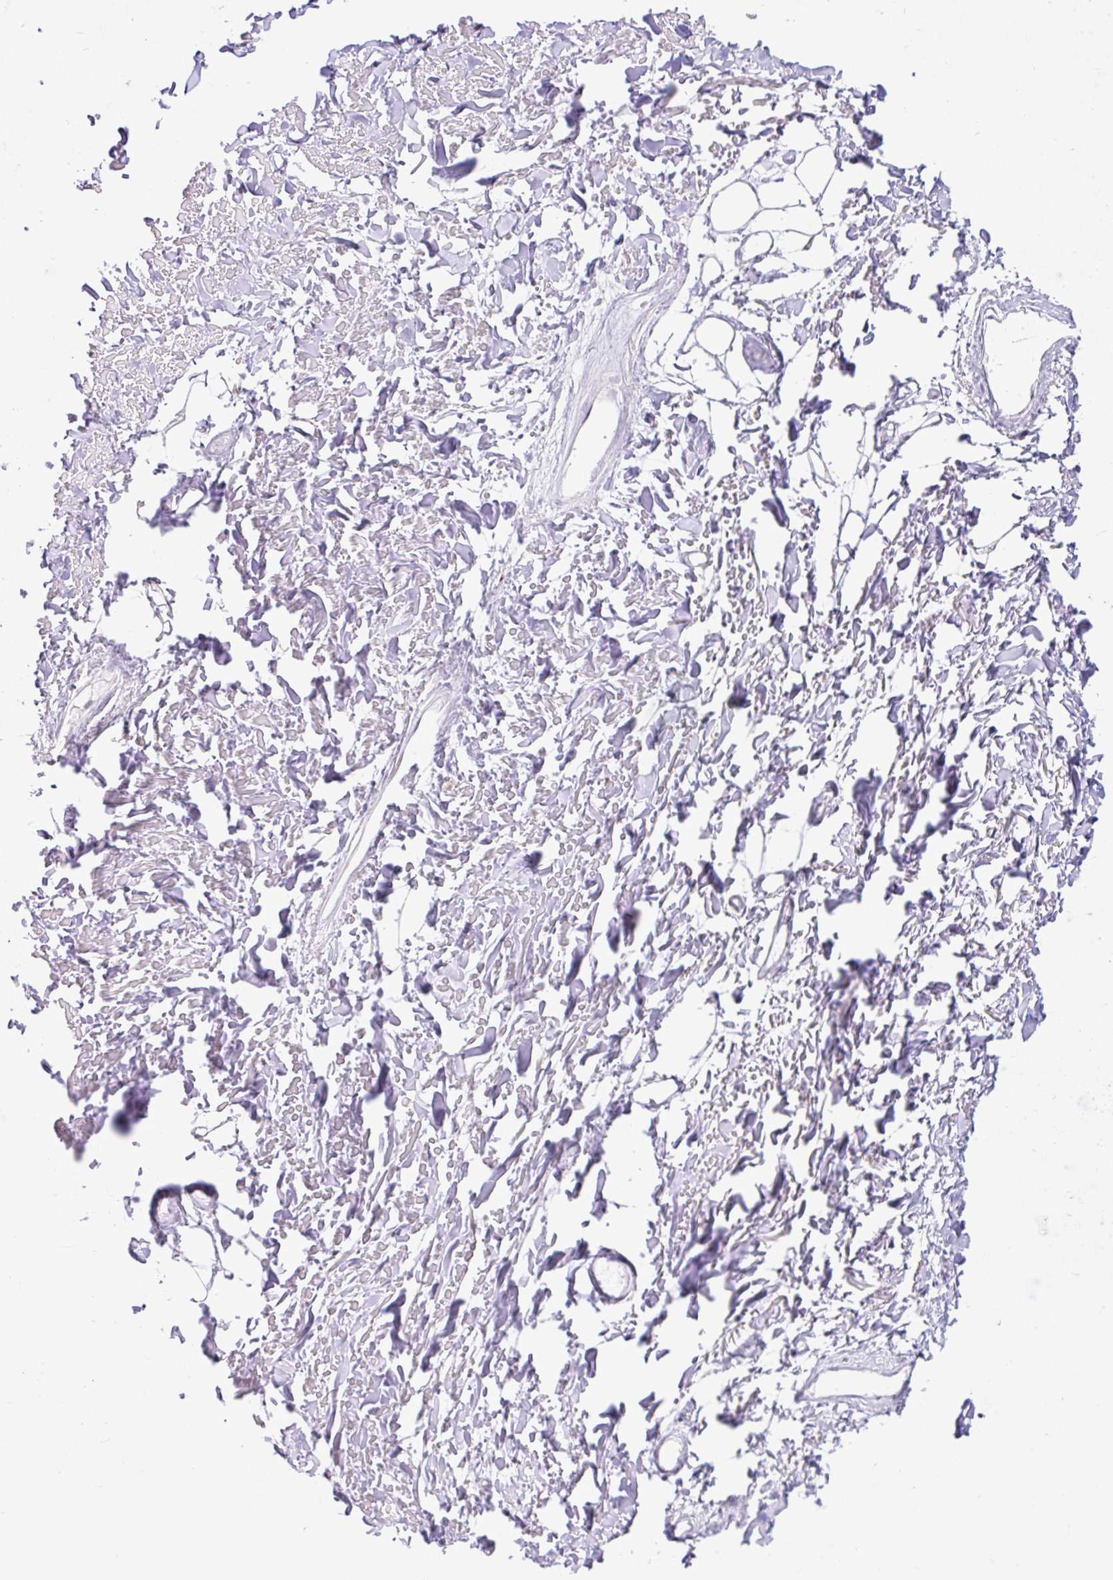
{"staining": {"intensity": "negative", "quantity": "none", "location": "none"}, "tissue": "adipose tissue", "cell_type": "Adipocytes", "image_type": "normal", "snomed": [{"axis": "morphology", "description": "Normal tissue, NOS"}, {"axis": "topography", "description": "Cartilage tissue"}], "caption": "Immunohistochemistry (IHC) of unremarkable adipose tissue reveals no staining in adipocytes.", "gene": "NTPCR", "patient": {"sex": "male", "age": 57}}